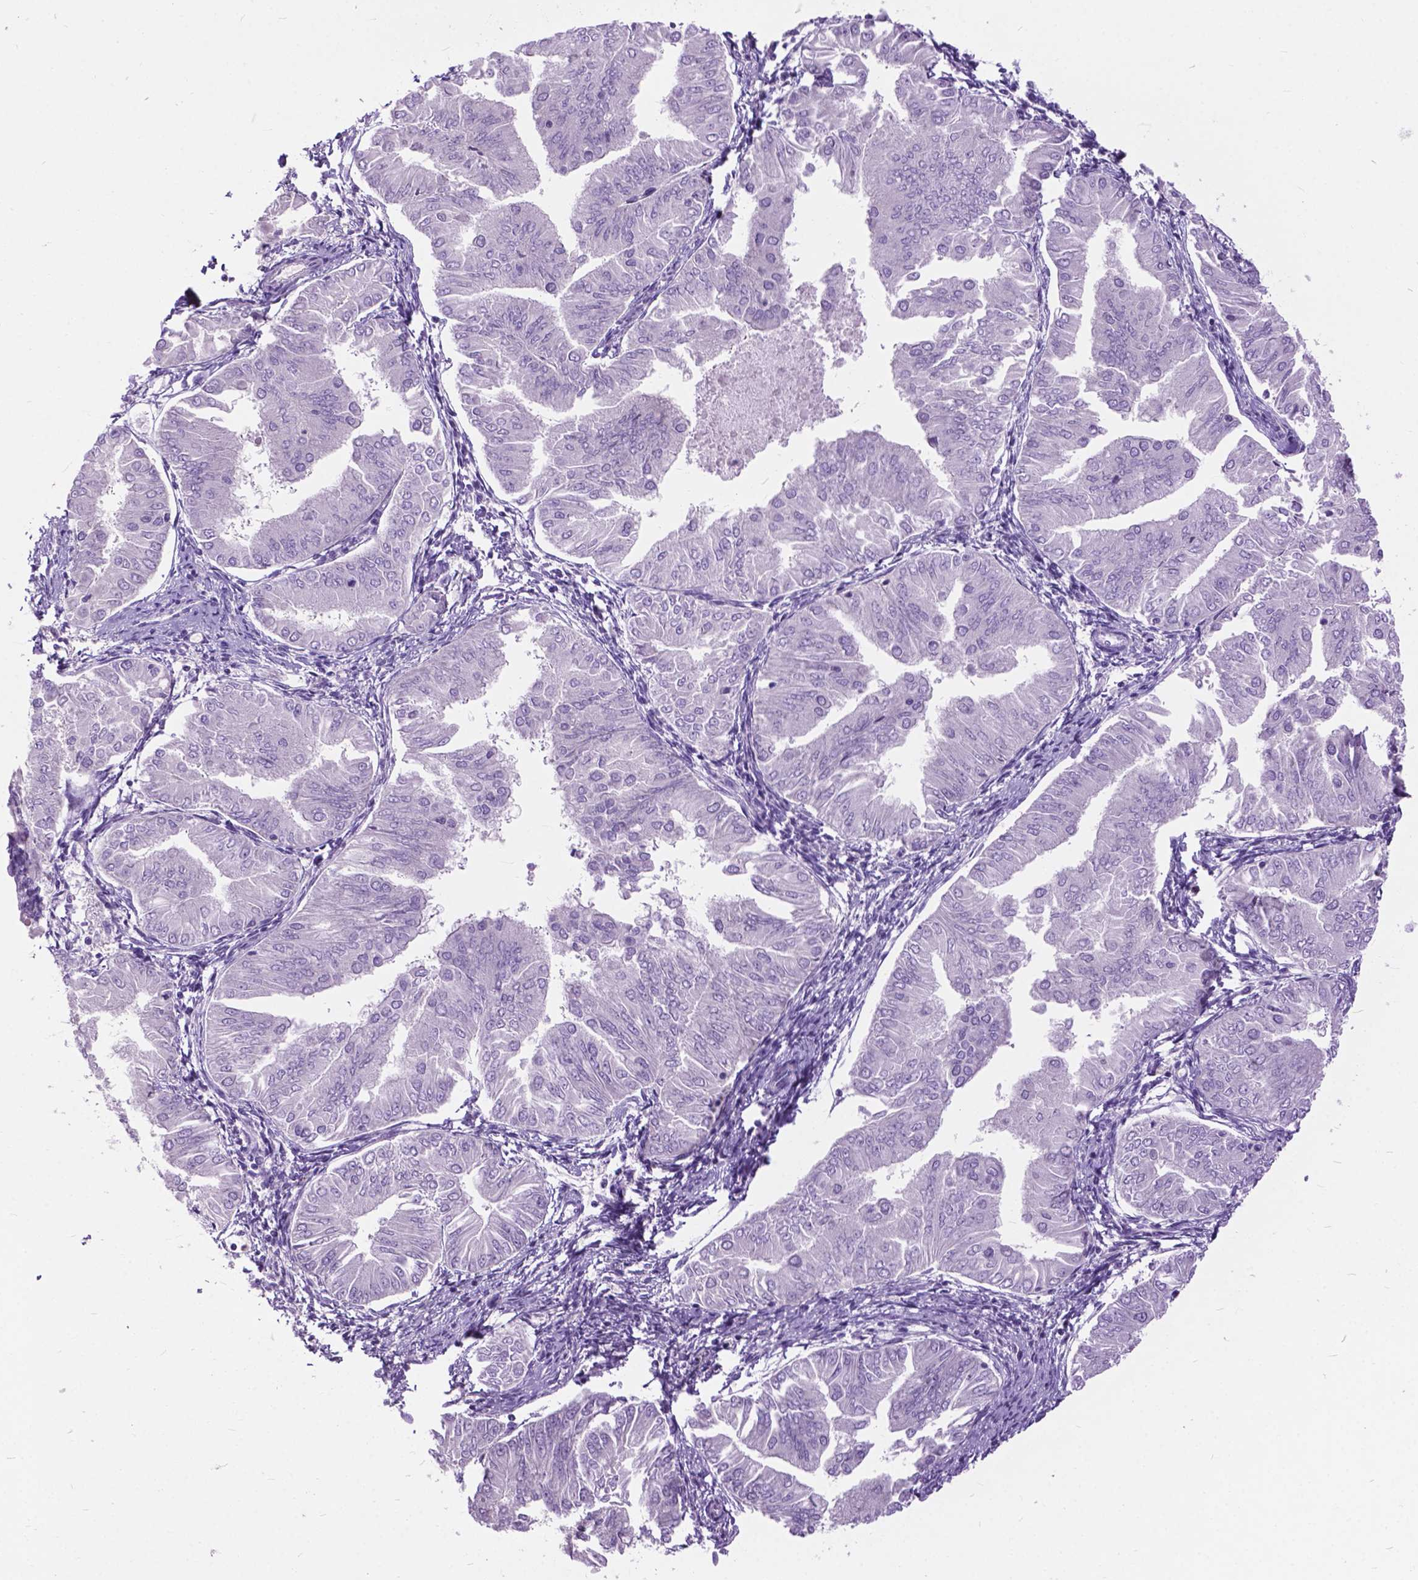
{"staining": {"intensity": "negative", "quantity": "none", "location": "none"}, "tissue": "endometrial cancer", "cell_type": "Tumor cells", "image_type": "cancer", "snomed": [{"axis": "morphology", "description": "Adenocarcinoma, NOS"}, {"axis": "topography", "description": "Endometrium"}], "caption": "Human endometrial cancer stained for a protein using IHC displays no expression in tumor cells.", "gene": "PRR35", "patient": {"sex": "female", "age": 53}}